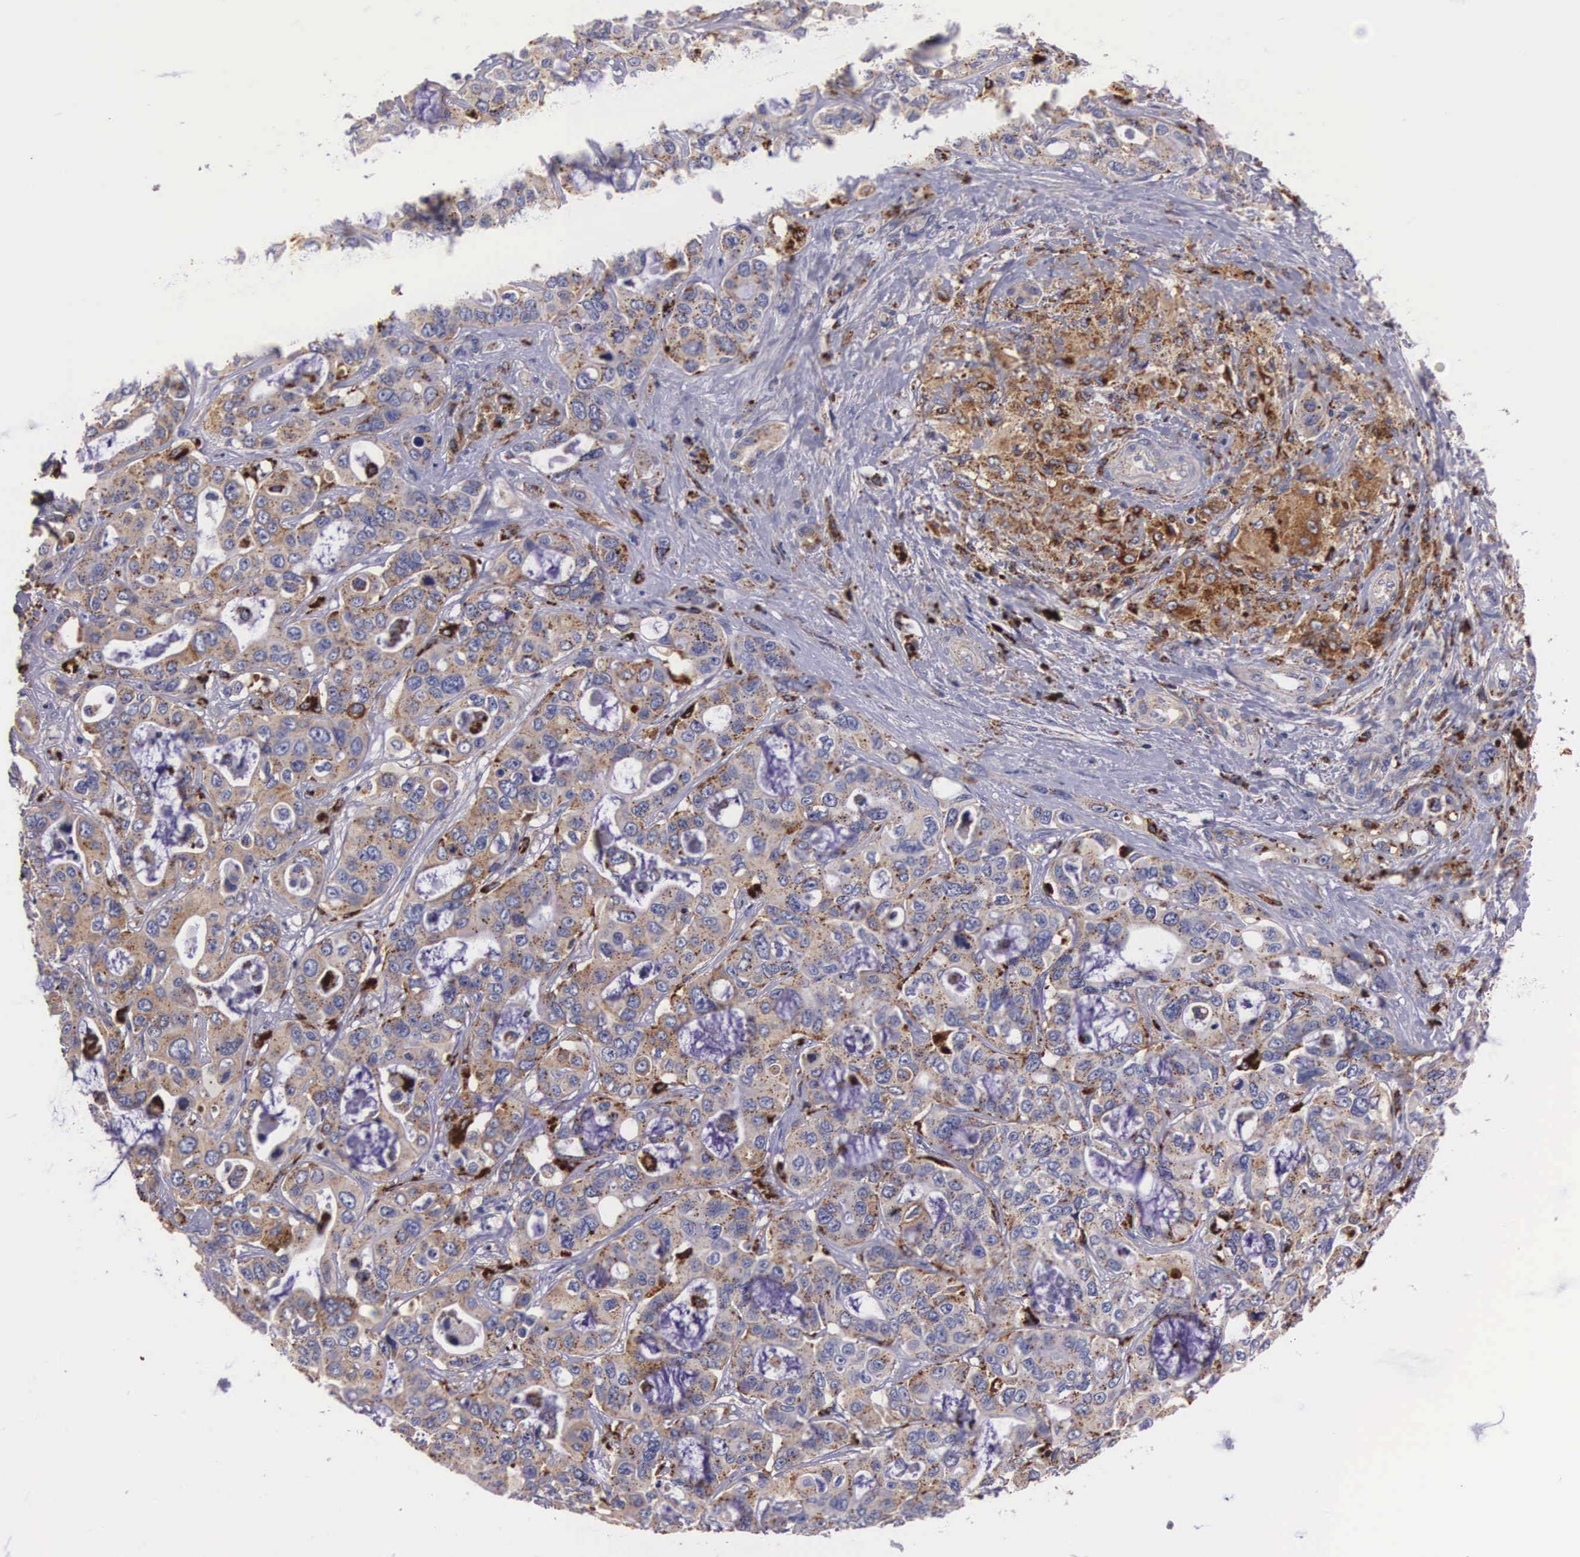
{"staining": {"intensity": "moderate", "quantity": ">75%", "location": "cytoplasmic/membranous"}, "tissue": "liver cancer", "cell_type": "Tumor cells", "image_type": "cancer", "snomed": [{"axis": "morphology", "description": "Cholangiocarcinoma"}, {"axis": "topography", "description": "Liver"}], "caption": "High-power microscopy captured an immunohistochemistry (IHC) image of liver cholangiocarcinoma, revealing moderate cytoplasmic/membranous staining in approximately >75% of tumor cells.", "gene": "NAGA", "patient": {"sex": "female", "age": 79}}